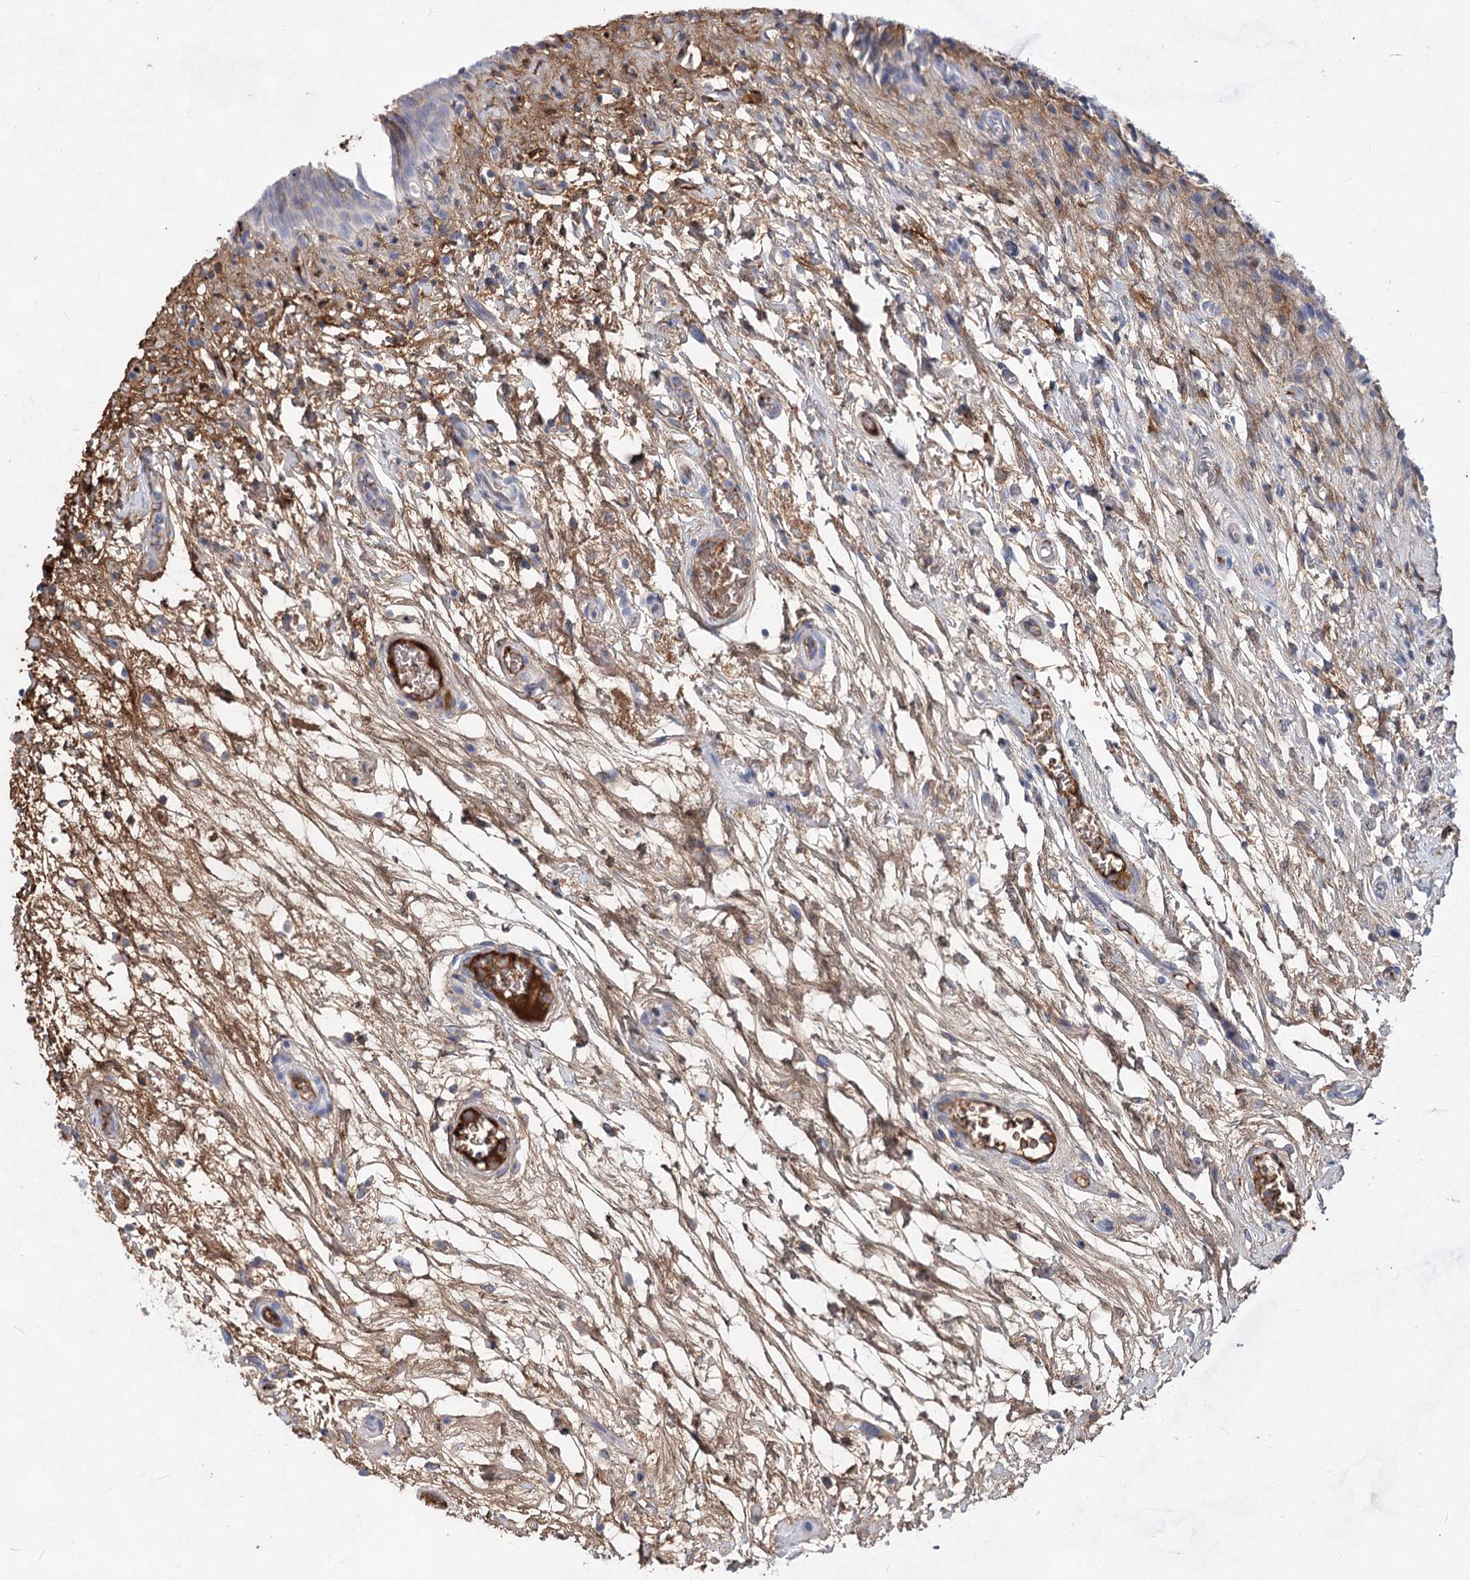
{"staining": {"intensity": "negative", "quantity": "none", "location": "none"}, "tissue": "urinary bladder", "cell_type": "Urothelial cells", "image_type": "normal", "snomed": [{"axis": "morphology", "description": "Normal tissue, NOS"}, {"axis": "topography", "description": "Urinary bladder"}], "caption": "Histopathology image shows no significant protein staining in urothelial cells of benign urinary bladder.", "gene": "TASOR2", "patient": {"sex": "male", "age": 83}}